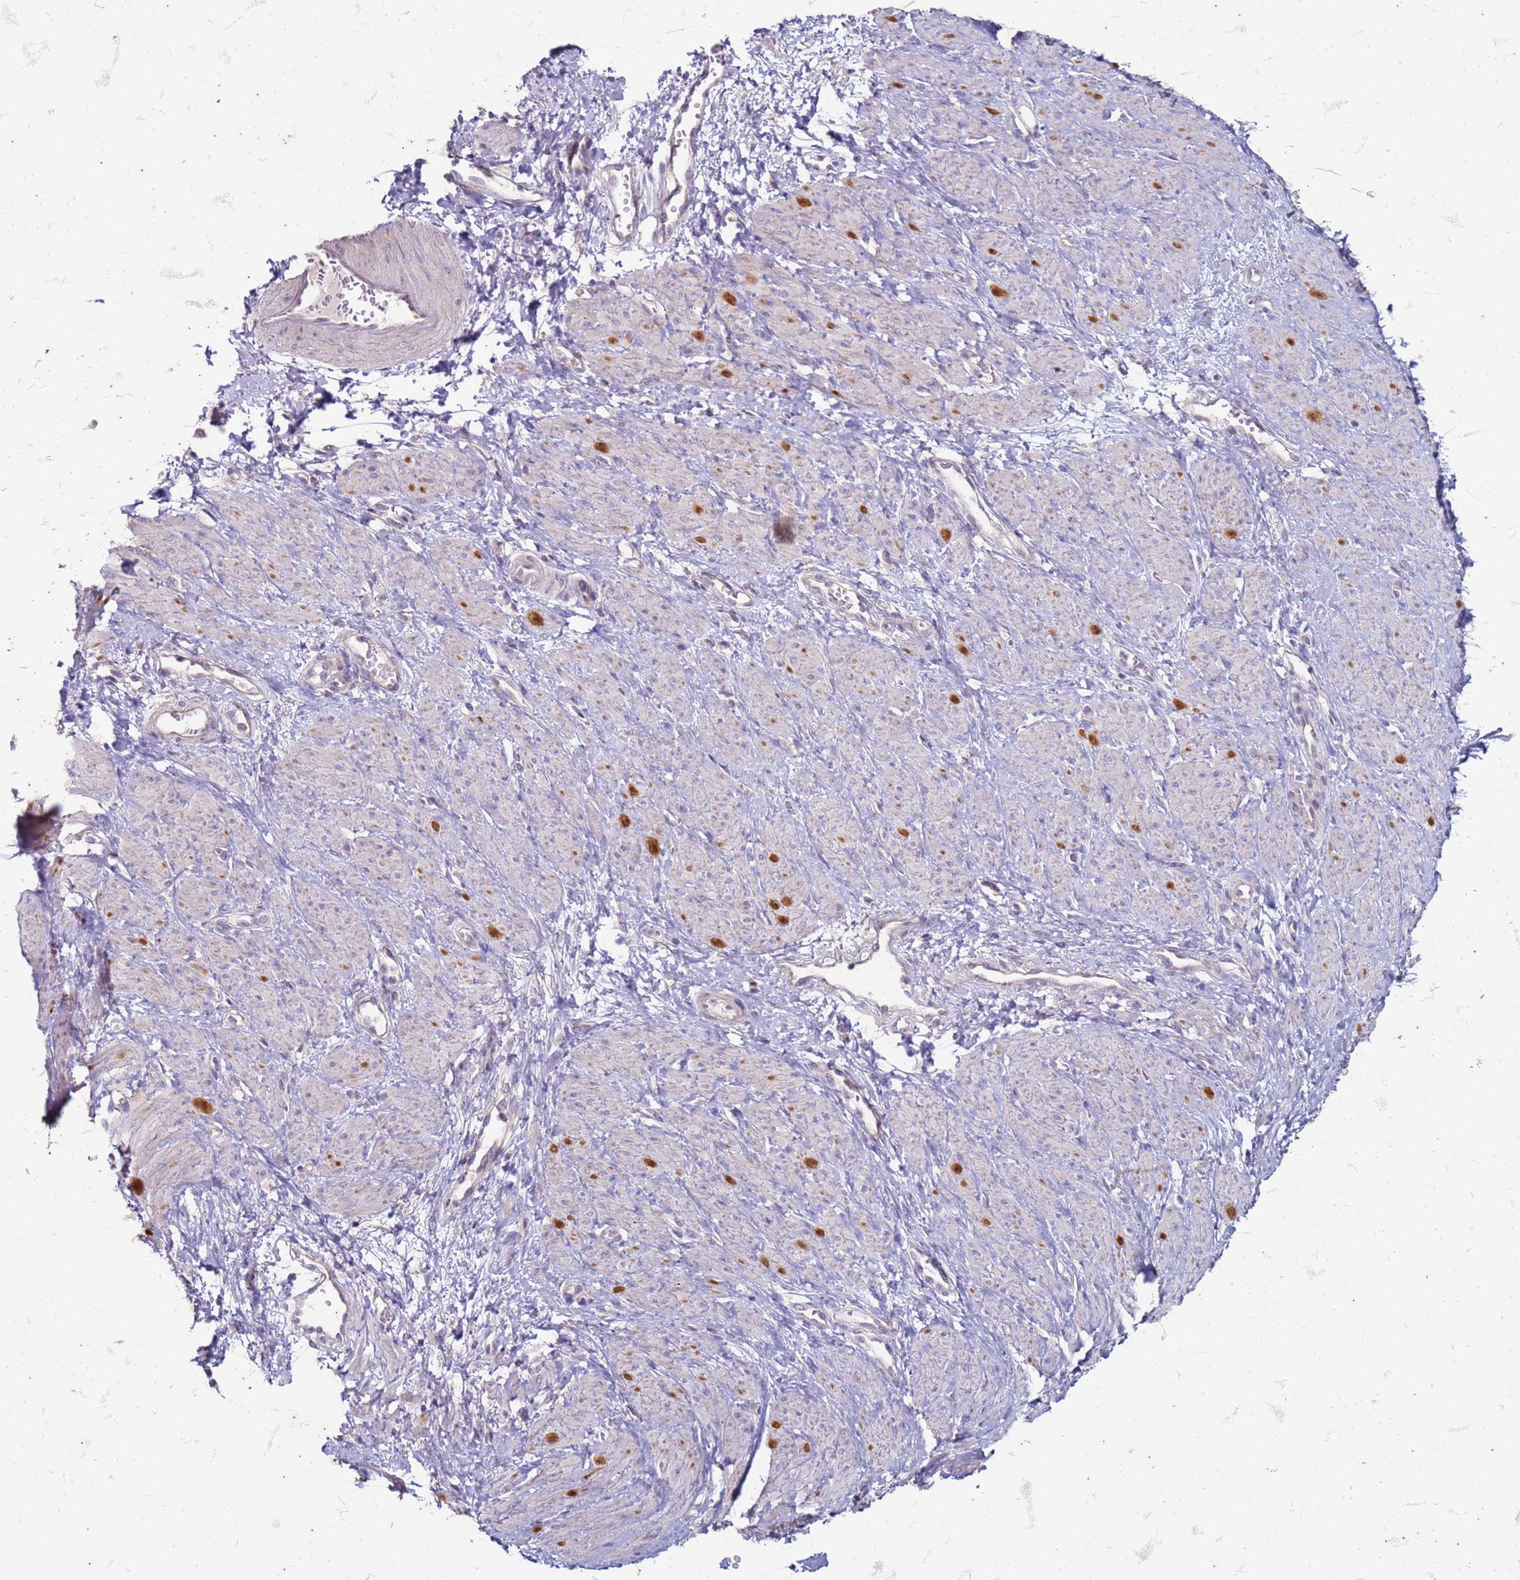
{"staining": {"intensity": "negative", "quantity": "none", "location": "none"}, "tissue": "smooth muscle", "cell_type": "Smooth muscle cells", "image_type": "normal", "snomed": [{"axis": "morphology", "description": "Normal tissue, NOS"}, {"axis": "topography", "description": "Smooth muscle"}, {"axis": "topography", "description": "Uterus"}], "caption": "Micrograph shows no protein positivity in smooth muscle cells of benign smooth muscle. Brightfield microscopy of IHC stained with DAB (brown) and hematoxylin (blue), captured at high magnification.", "gene": "SUCO", "patient": {"sex": "female", "age": 39}}